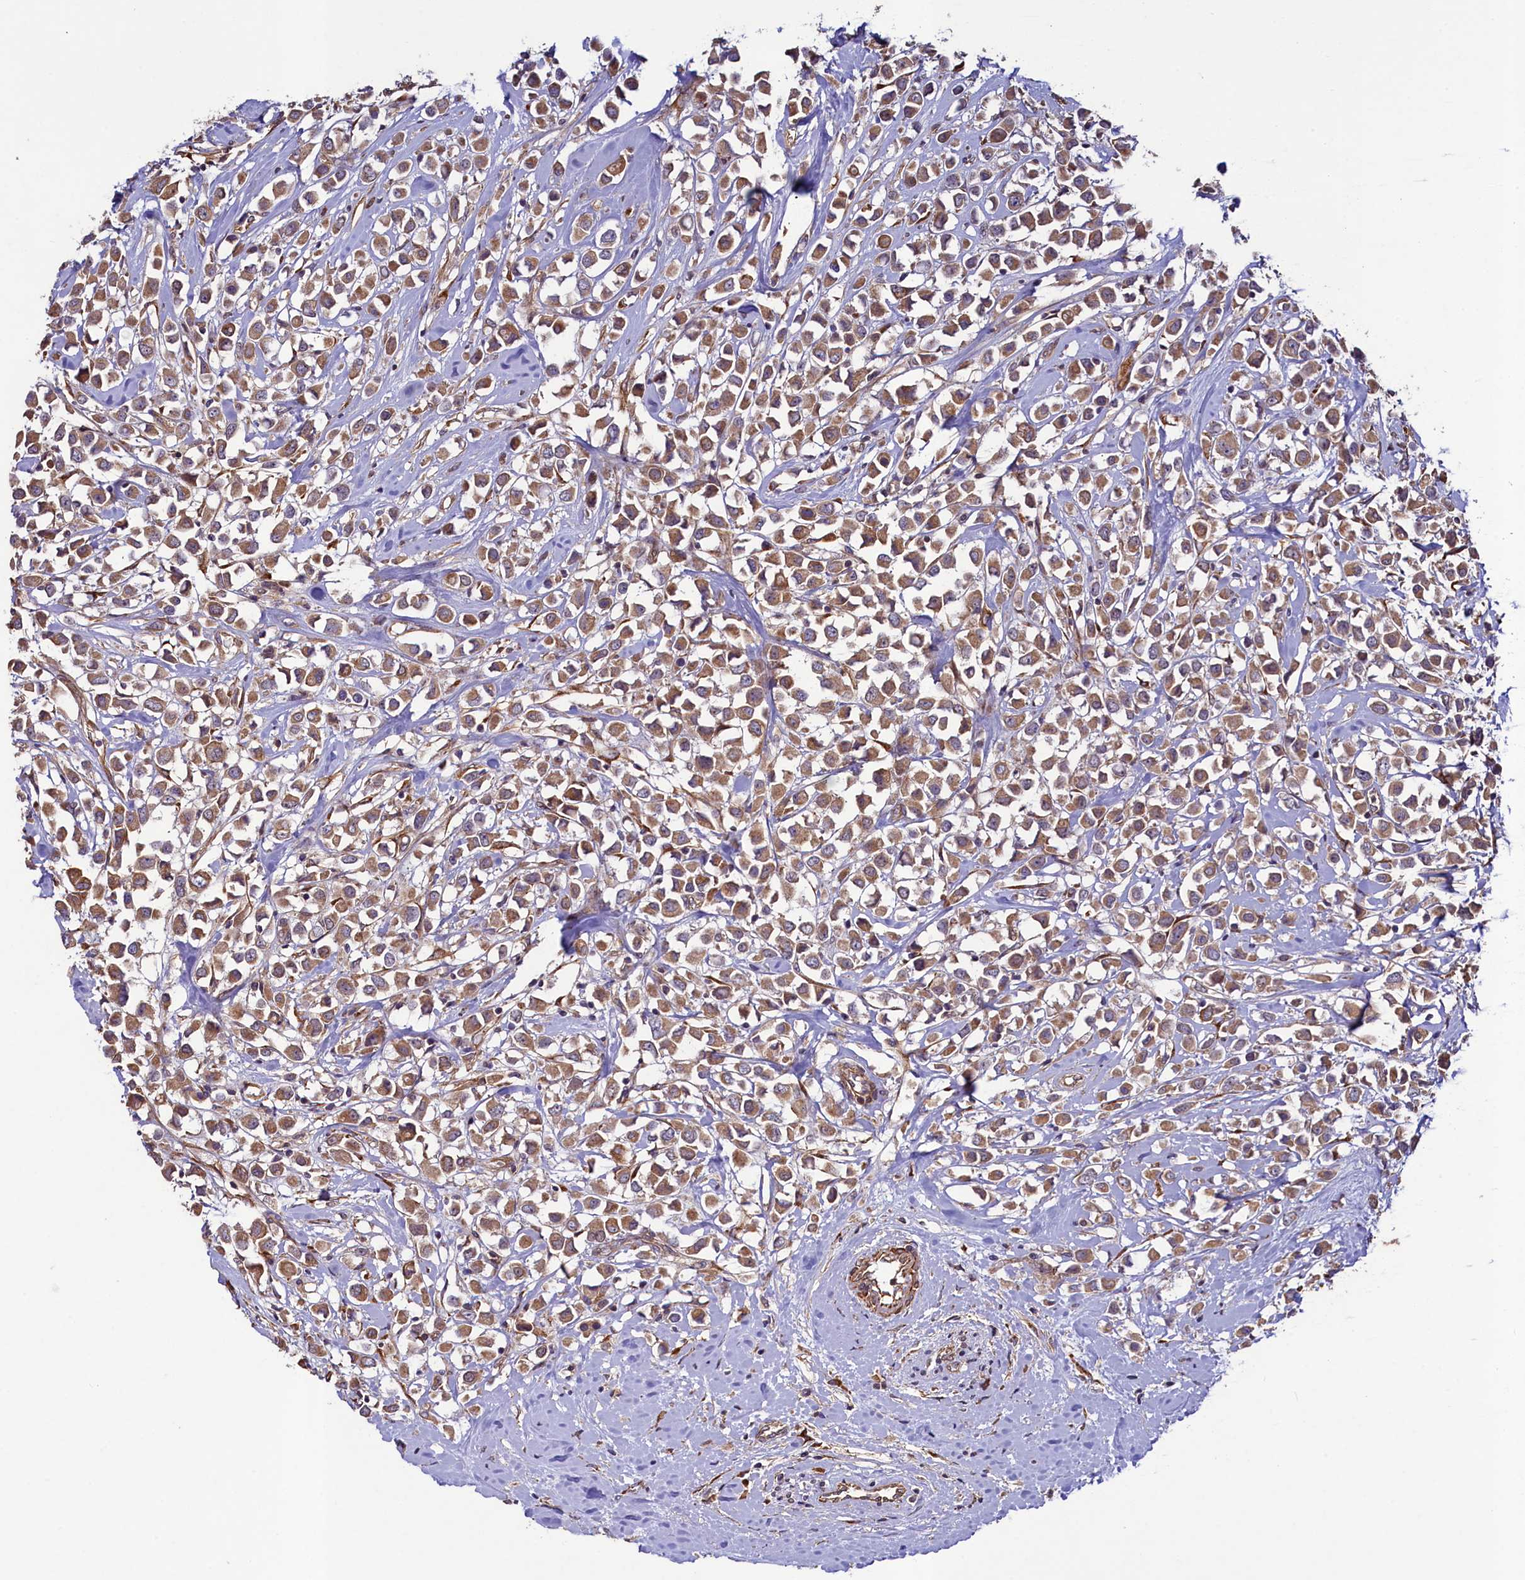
{"staining": {"intensity": "moderate", "quantity": ">75%", "location": "cytoplasmic/membranous"}, "tissue": "breast cancer", "cell_type": "Tumor cells", "image_type": "cancer", "snomed": [{"axis": "morphology", "description": "Duct carcinoma"}, {"axis": "topography", "description": "Breast"}], "caption": "Immunohistochemical staining of human breast intraductal carcinoma displays medium levels of moderate cytoplasmic/membranous protein positivity in about >75% of tumor cells.", "gene": "CCDC102A", "patient": {"sex": "female", "age": 61}}